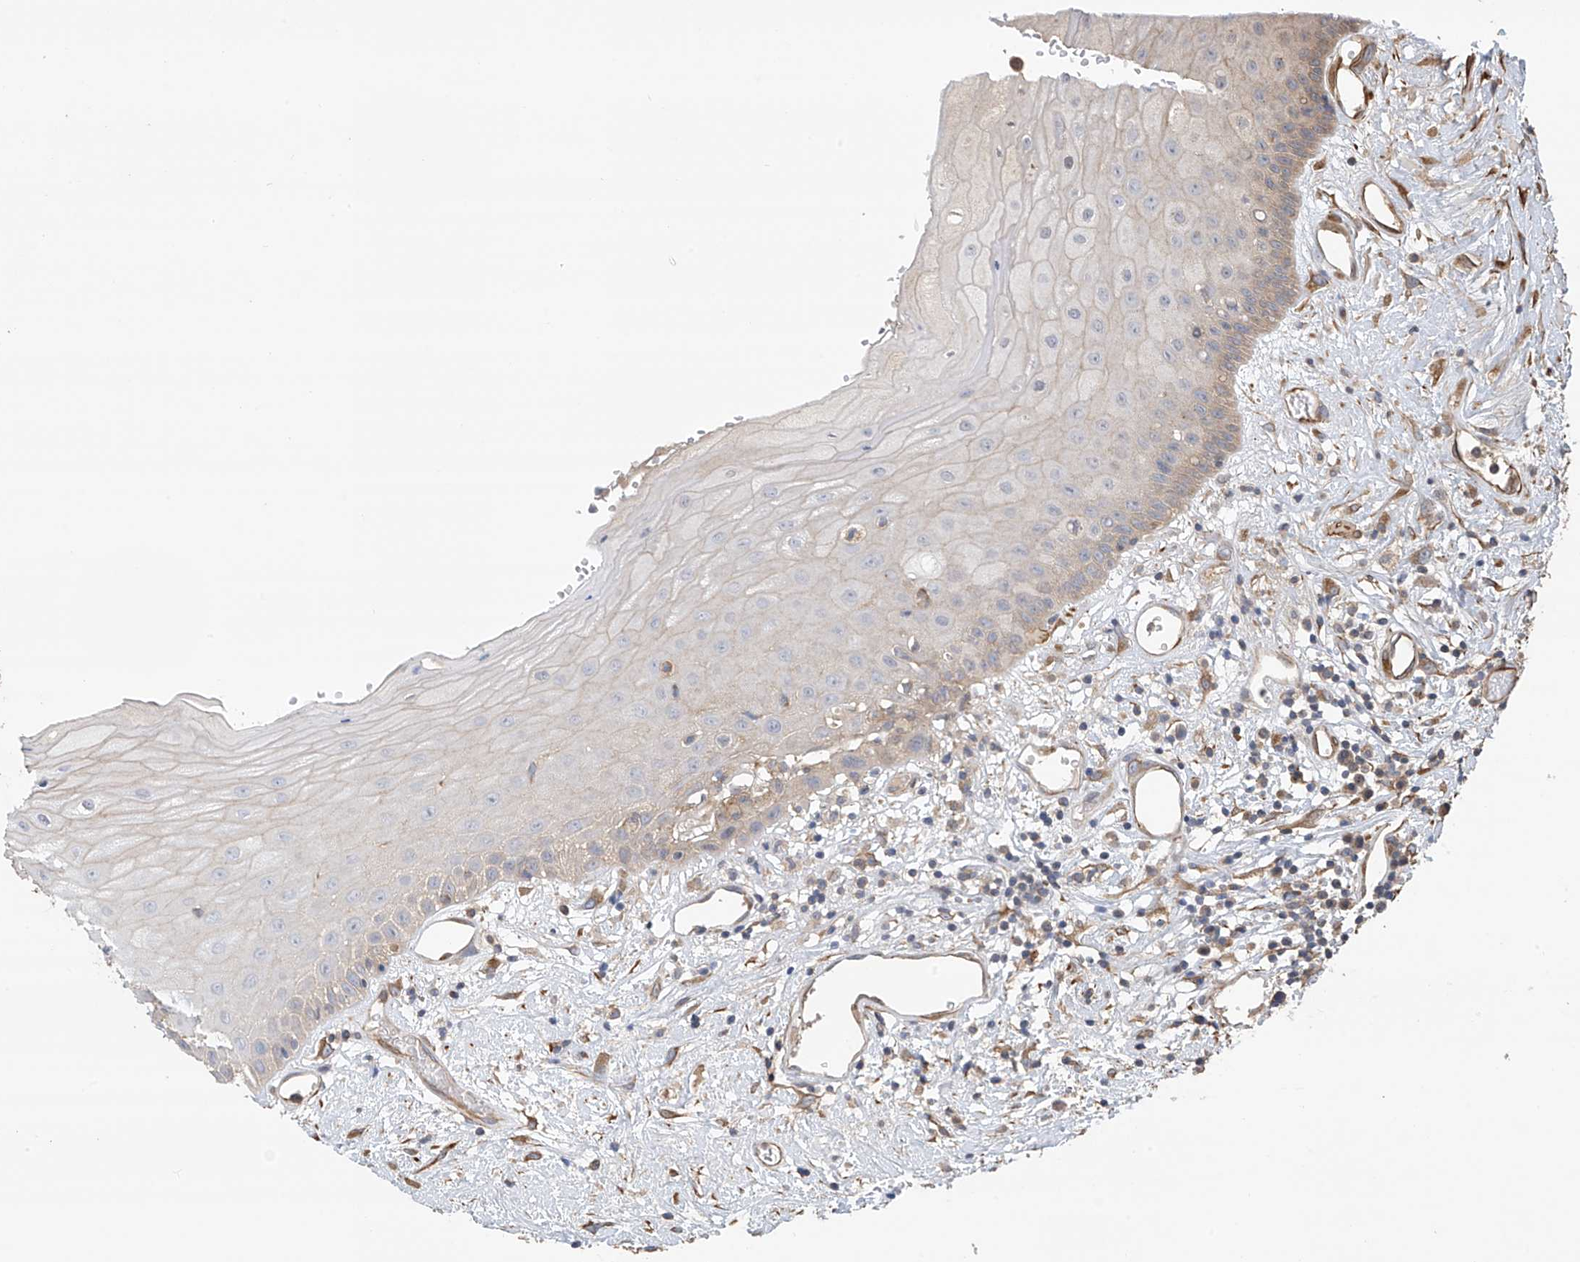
{"staining": {"intensity": "weak", "quantity": "<25%", "location": "cytoplasmic/membranous"}, "tissue": "oral mucosa", "cell_type": "Squamous epithelial cells", "image_type": "normal", "snomed": [{"axis": "morphology", "description": "Normal tissue, NOS"}, {"axis": "topography", "description": "Oral tissue"}], "caption": "Squamous epithelial cells show no significant positivity in normal oral mucosa. (DAB (3,3'-diaminobenzidine) immunohistochemistry (IHC), high magnification).", "gene": "PHACTR4", "patient": {"sex": "female", "age": 76}}